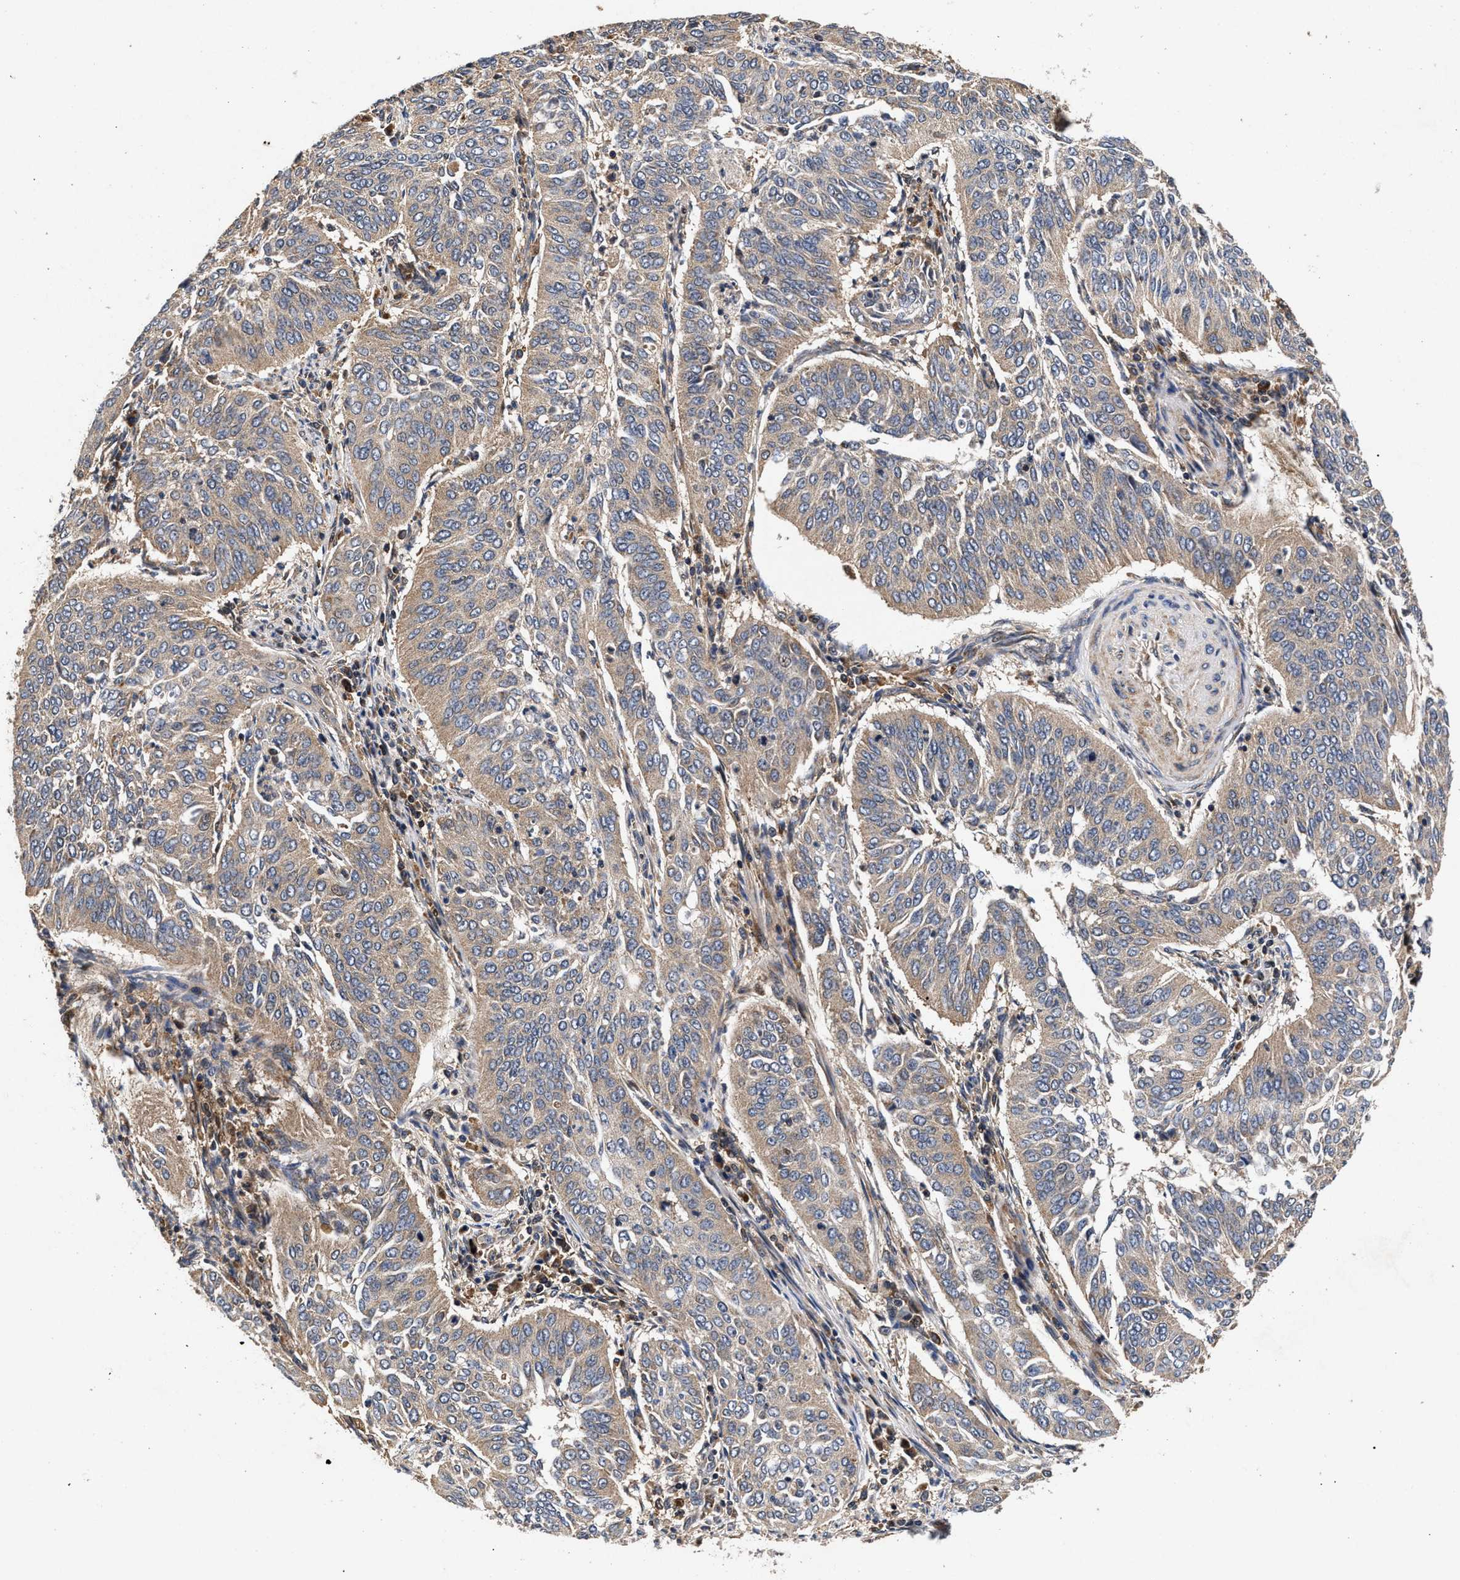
{"staining": {"intensity": "weak", "quantity": ">75%", "location": "cytoplasmic/membranous"}, "tissue": "cervical cancer", "cell_type": "Tumor cells", "image_type": "cancer", "snomed": [{"axis": "morphology", "description": "Normal tissue, NOS"}, {"axis": "morphology", "description": "Squamous cell carcinoma, NOS"}, {"axis": "topography", "description": "Cervix"}], "caption": "Cervical cancer (squamous cell carcinoma) was stained to show a protein in brown. There is low levels of weak cytoplasmic/membranous staining in about >75% of tumor cells.", "gene": "NFKB2", "patient": {"sex": "female", "age": 39}}